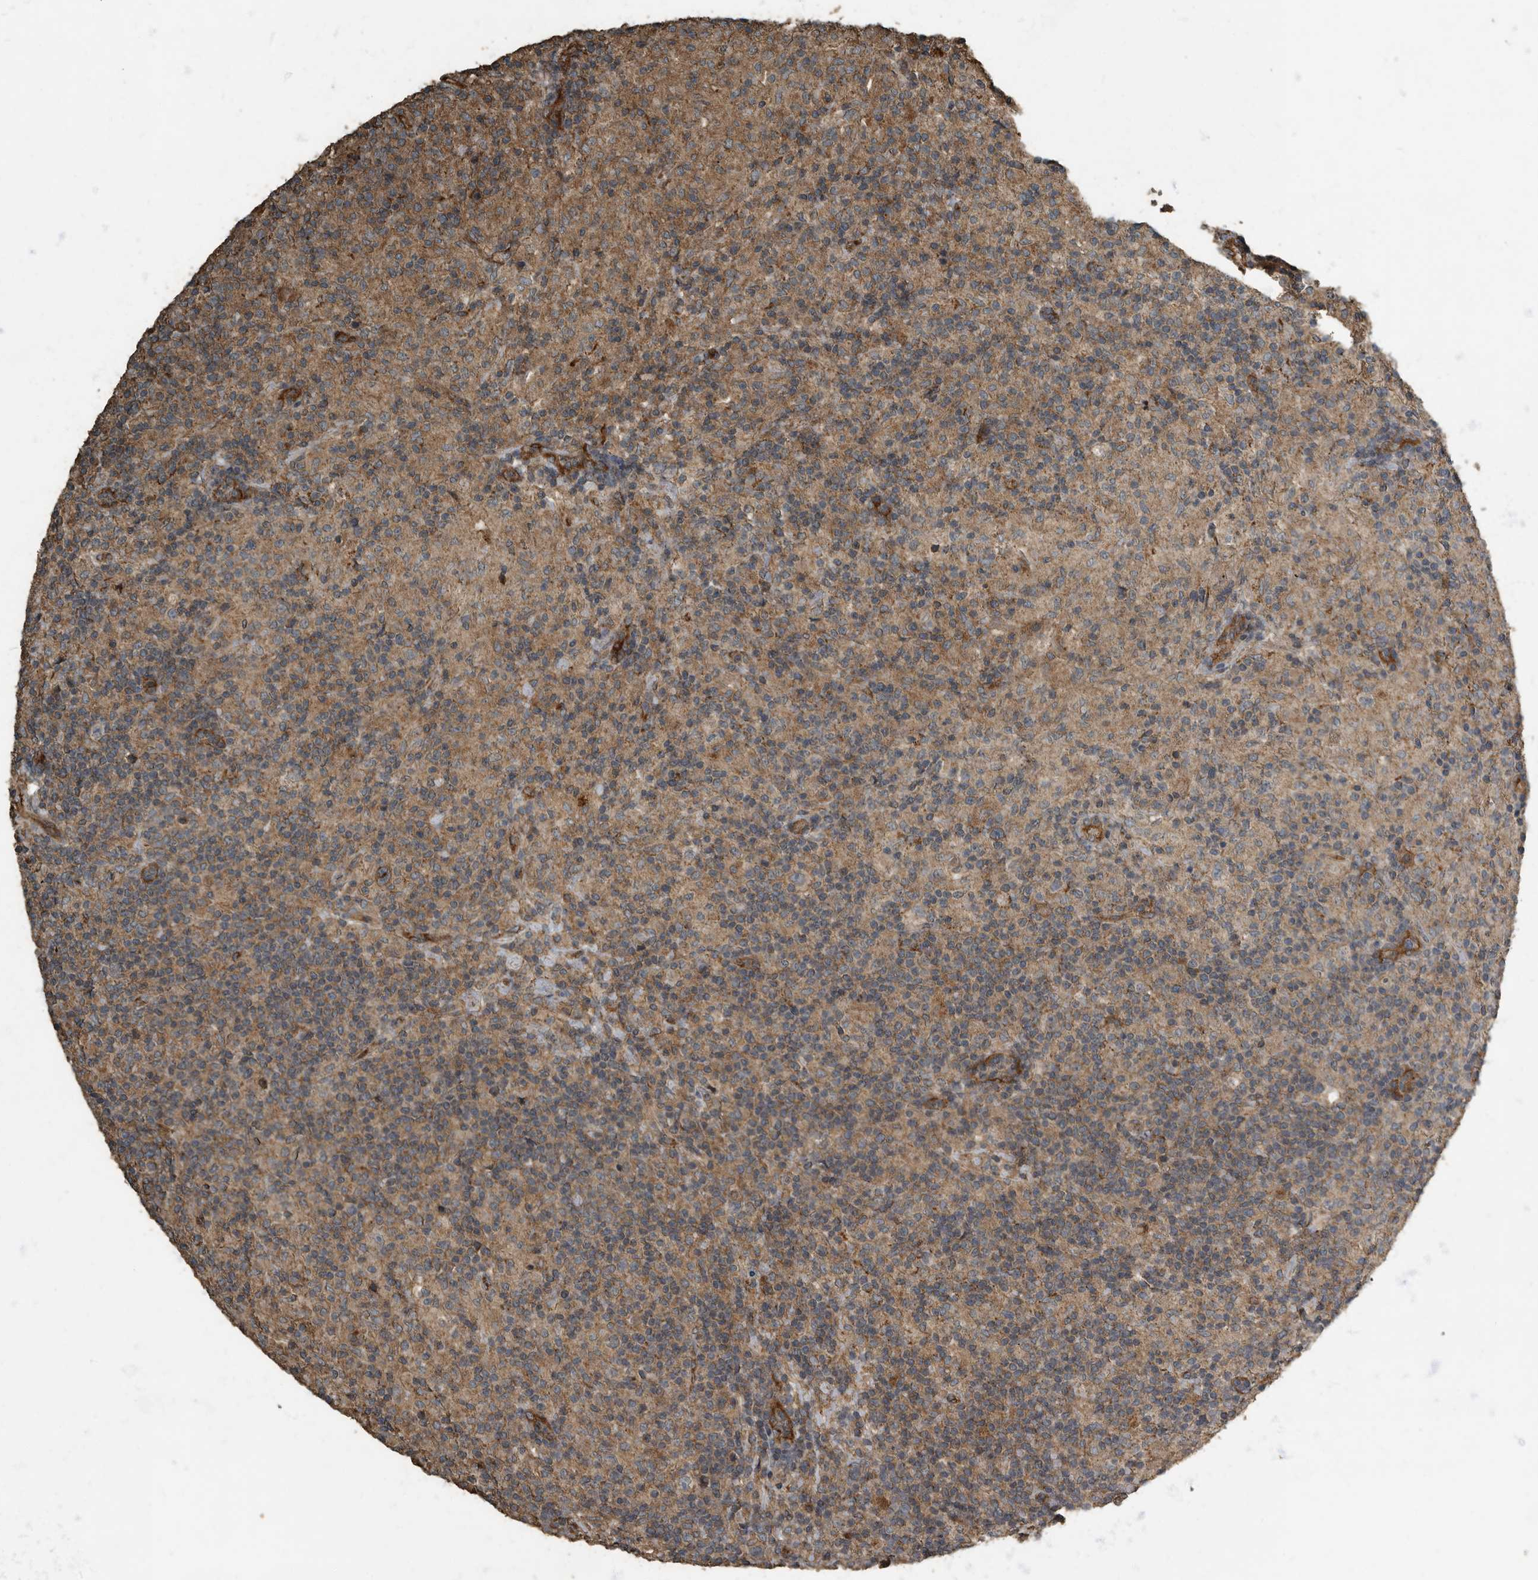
{"staining": {"intensity": "moderate", "quantity": ">75%", "location": "cytoplasmic/membranous"}, "tissue": "lymphoma", "cell_type": "Tumor cells", "image_type": "cancer", "snomed": [{"axis": "morphology", "description": "Hodgkin's disease, NOS"}, {"axis": "topography", "description": "Lymph node"}], "caption": "High-power microscopy captured an immunohistochemistry photomicrograph of Hodgkin's disease, revealing moderate cytoplasmic/membranous expression in about >75% of tumor cells.", "gene": "IL15RA", "patient": {"sex": "male", "age": 70}}